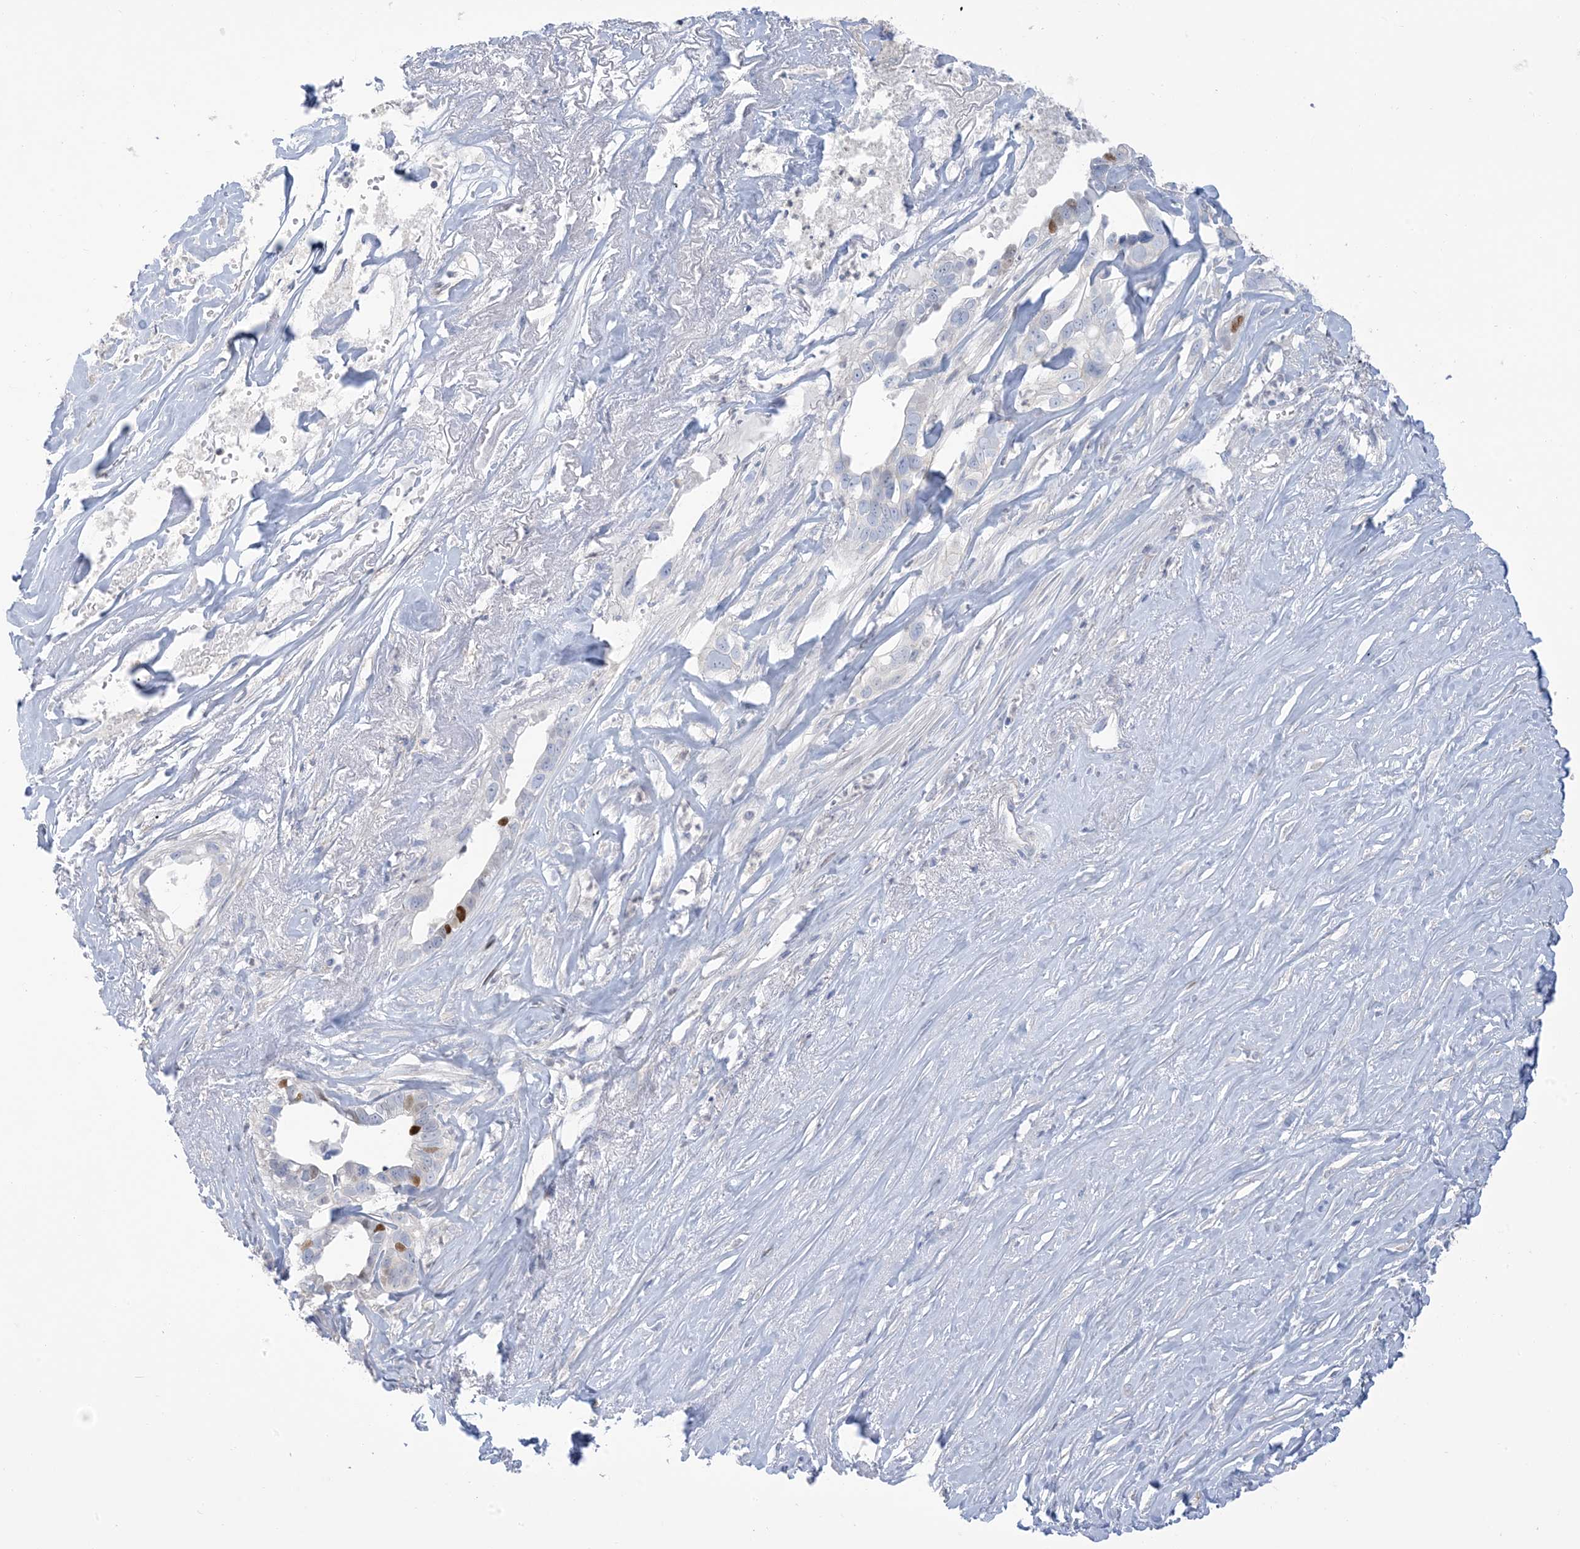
{"staining": {"intensity": "negative", "quantity": "none", "location": "none"}, "tissue": "liver cancer", "cell_type": "Tumor cells", "image_type": "cancer", "snomed": [{"axis": "morphology", "description": "Cholangiocarcinoma"}, {"axis": "topography", "description": "Liver"}], "caption": "The IHC photomicrograph has no significant positivity in tumor cells of liver cholangiocarcinoma tissue.", "gene": "MTHFD2L", "patient": {"sex": "female", "age": 79}}